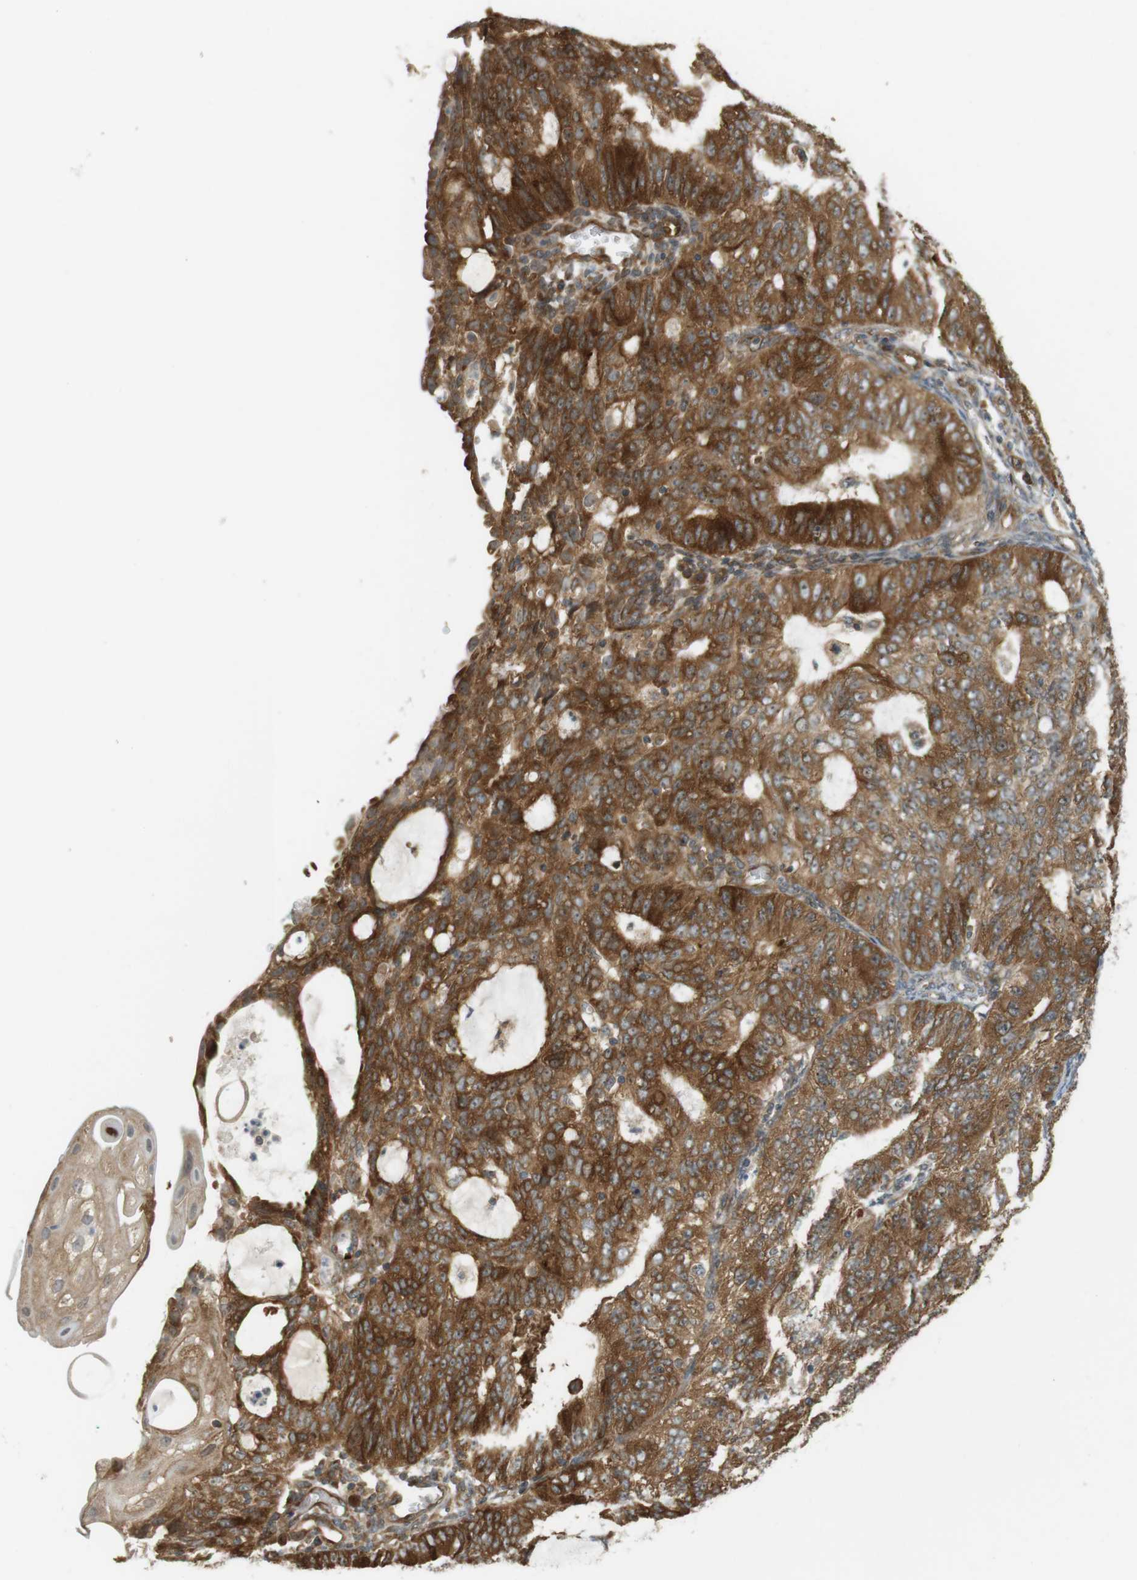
{"staining": {"intensity": "strong", "quantity": ">75%", "location": "cytoplasmic/membranous,nuclear"}, "tissue": "endometrial cancer", "cell_type": "Tumor cells", "image_type": "cancer", "snomed": [{"axis": "morphology", "description": "Adenocarcinoma, NOS"}, {"axis": "topography", "description": "Endometrium"}], "caption": "Immunohistochemical staining of human endometrial adenocarcinoma displays high levels of strong cytoplasmic/membranous and nuclear protein positivity in approximately >75% of tumor cells.", "gene": "PA2G4", "patient": {"sex": "female", "age": 32}}